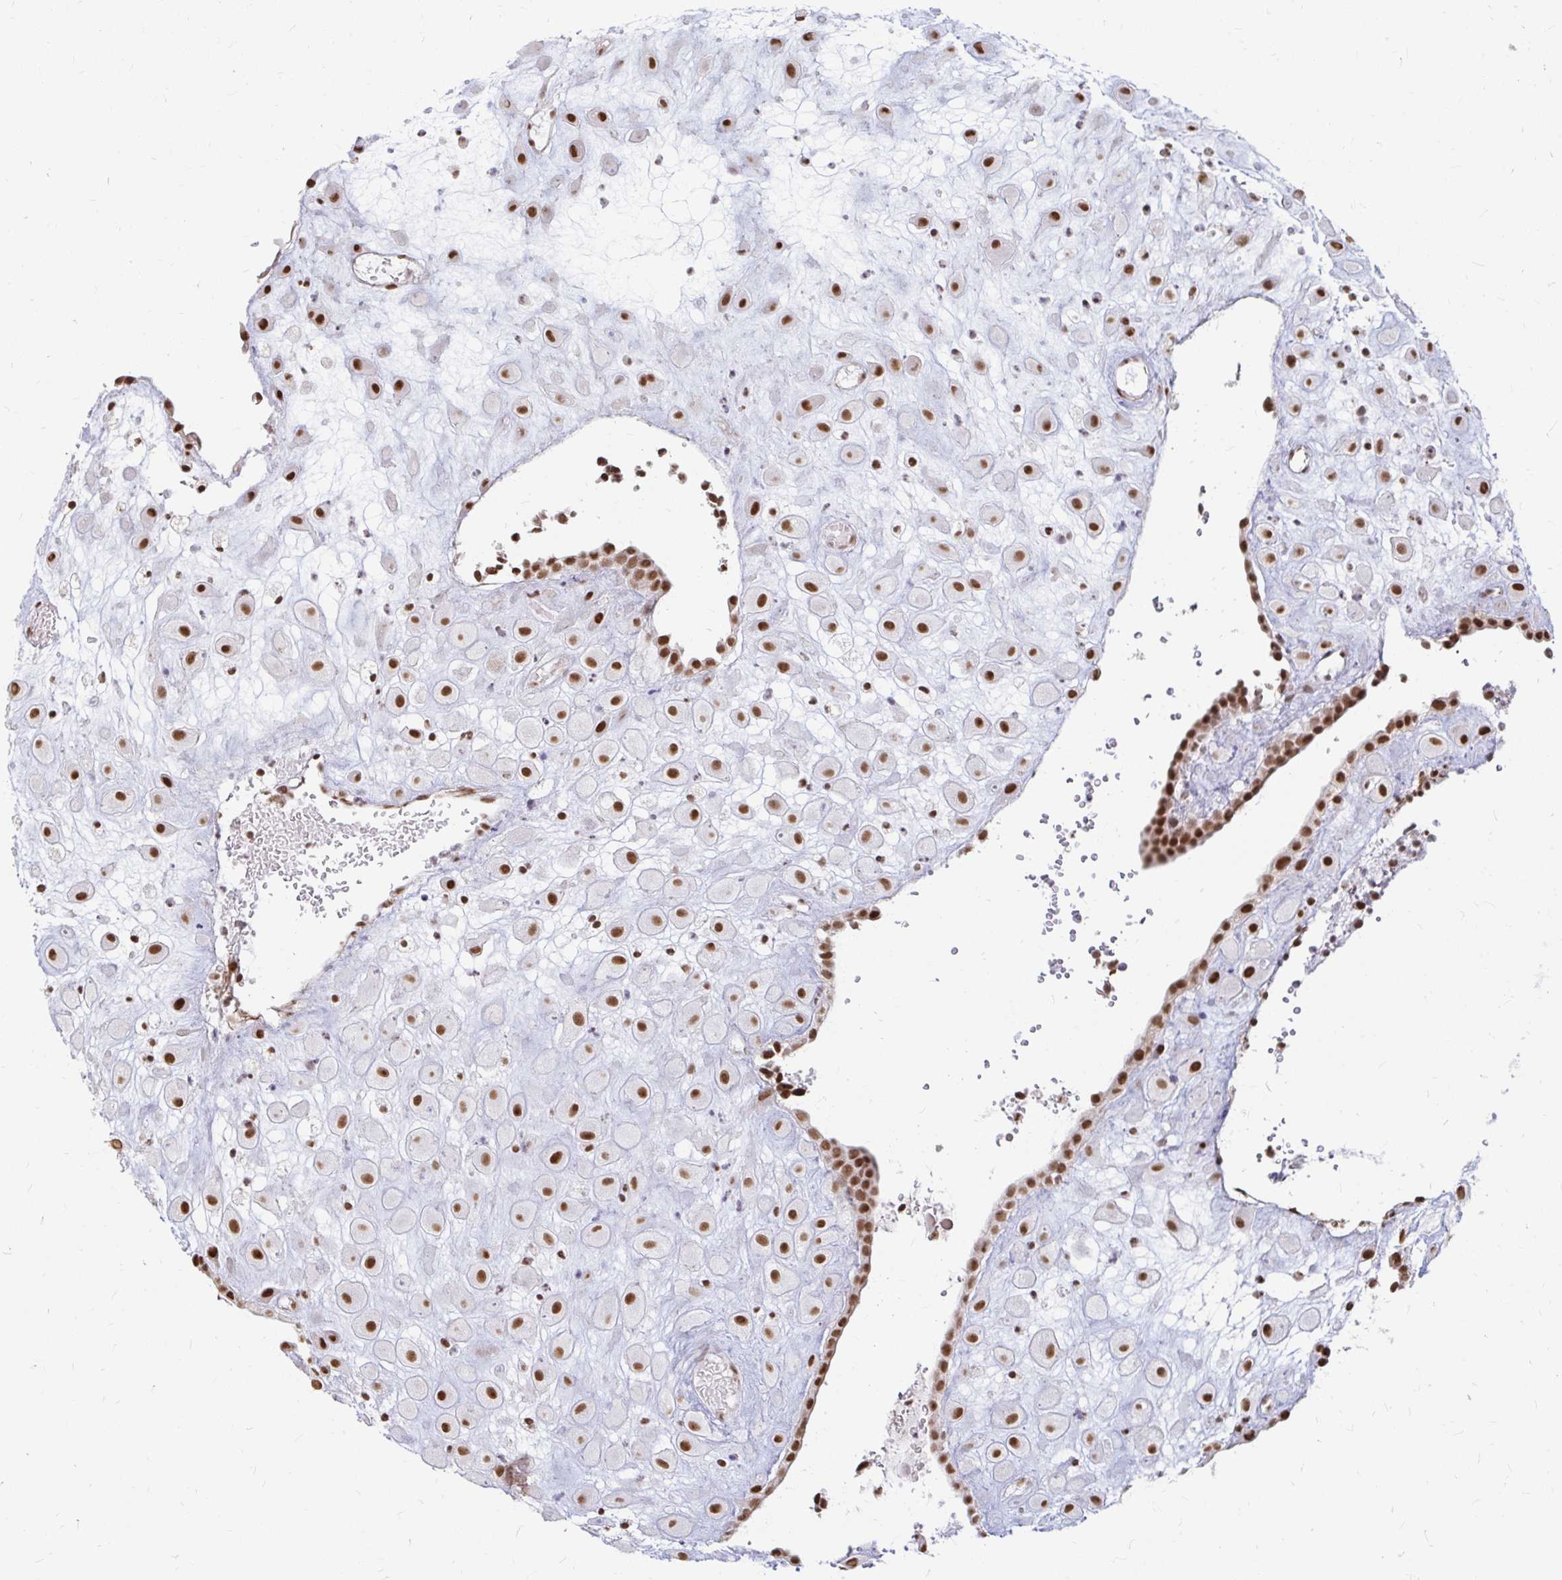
{"staining": {"intensity": "strong", "quantity": ">75%", "location": "nuclear"}, "tissue": "placenta", "cell_type": "Decidual cells", "image_type": "normal", "snomed": [{"axis": "morphology", "description": "Normal tissue, NOS"}, {"axis": "topography", "description": "Placenta"}], "caption": "Decidual cells reveal high levels of strong nuclear expression in approximately >75% of cells in benign placenta.", "gene": "HNRNPU", "patient": {"sex": "female", "age": 24}}